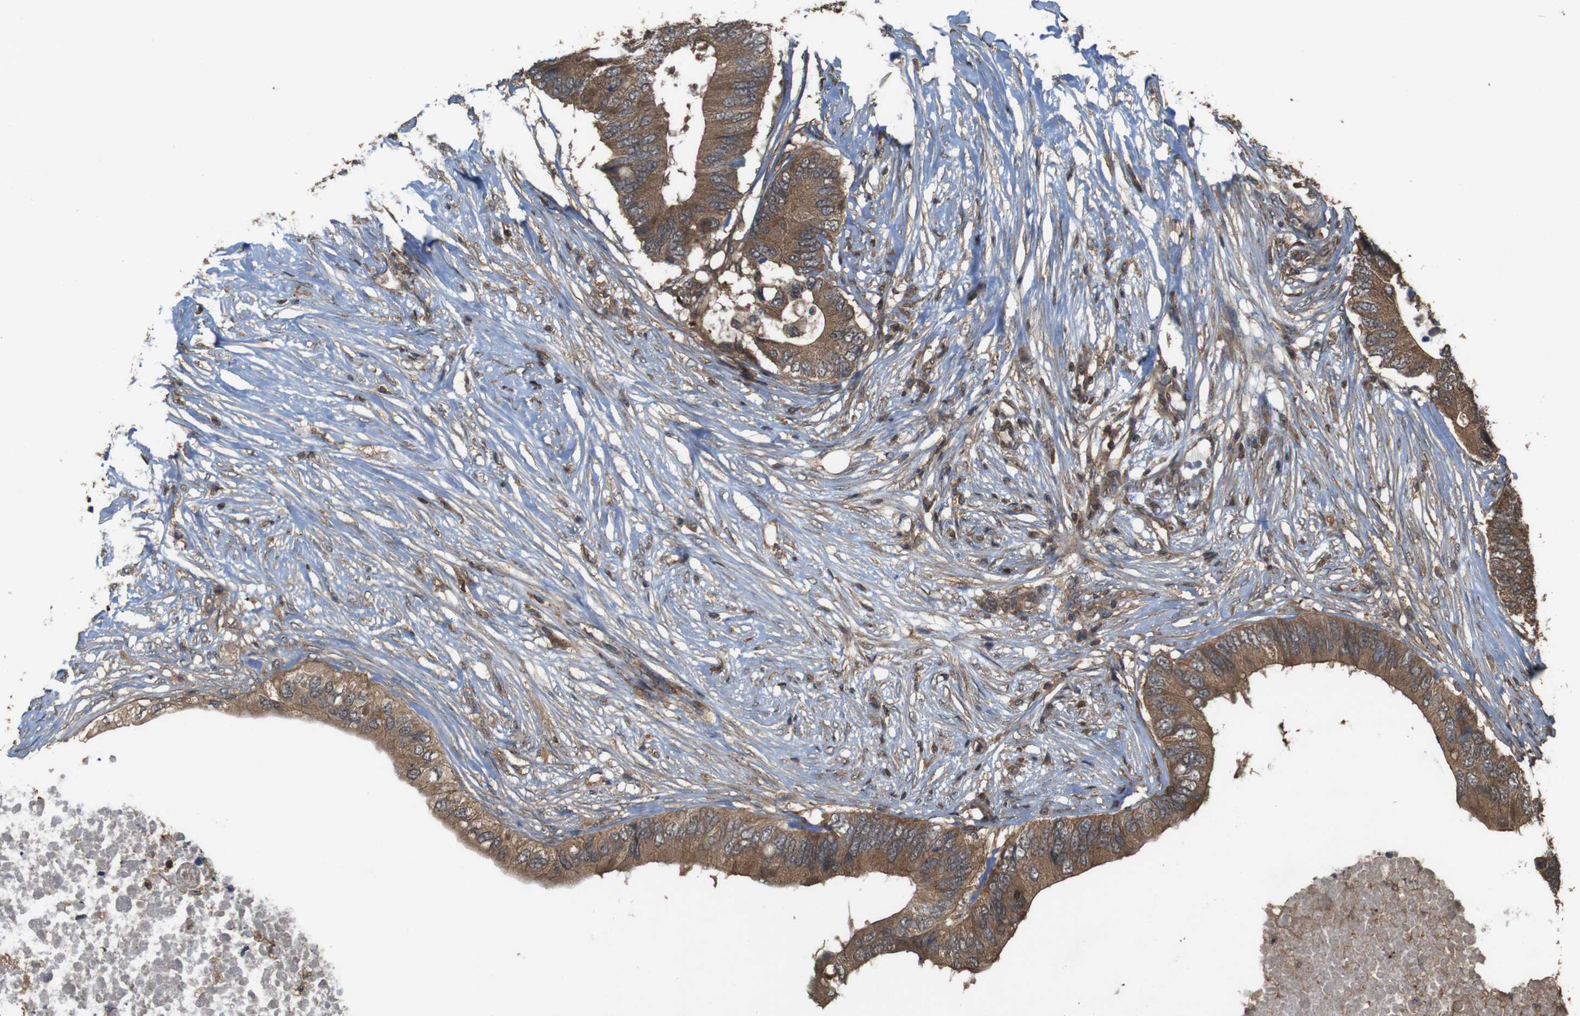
{"staining": {"intensity": "moderate", "quantity": ">75%", "location": "cytoplasmic/membranous"}, "tissue": "colorectal cancer", "cell_type": "Tumor cells", "image_type": "cancer", "snomed": [{"axis": "morphology", "description": "Adenocarcinoma, NOS"}, {"axis": "topography", "description": "Colon"}], "caption": "Colorectal cancer (adenocarcinoma) stained for a protein (brown) demonstrates moderate cytoplasmic/membranous positive staining in approximately >75% of tumor cells.", "gene": "BAG4", "patient": {"sex": "male", "age": 71}}